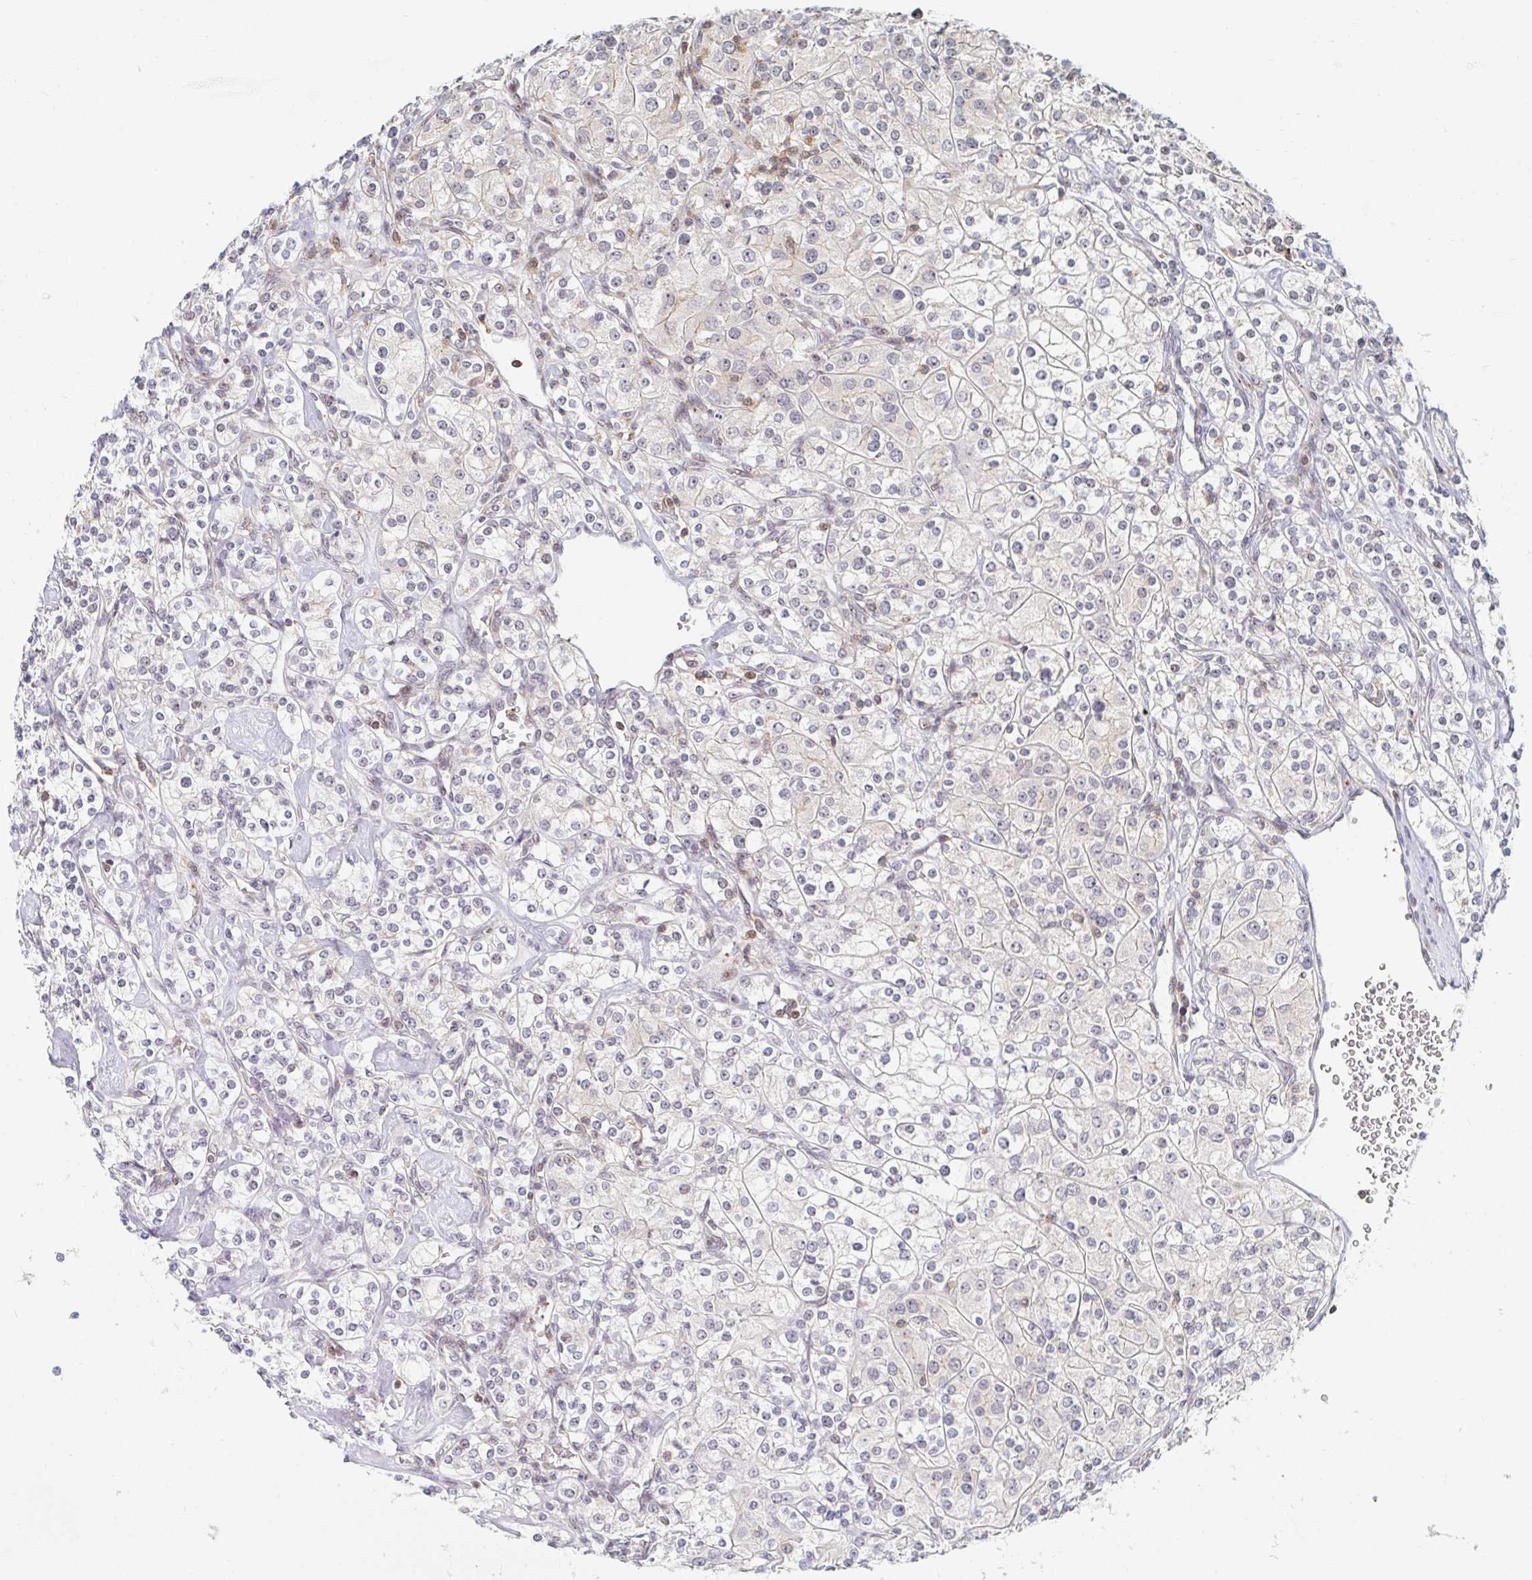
{"staining": {"intensity": "negative", "quantity": "none", "location": "none"}, "tissue": "renal cancer", "cell_type": "Tumor cells", "image_type": "cancer", "snomed": [{"axis": "morphology", "description": "Adenocarcinoma, NOS"}, {"axis": "topography", "description": "Kidney"}], "caption": "Renal cancer was stained to show a protein in brown. There is no significant positivity in tumor cells.", "gene": "CHD2", "patient": {"sex": "male", "age": 77}}